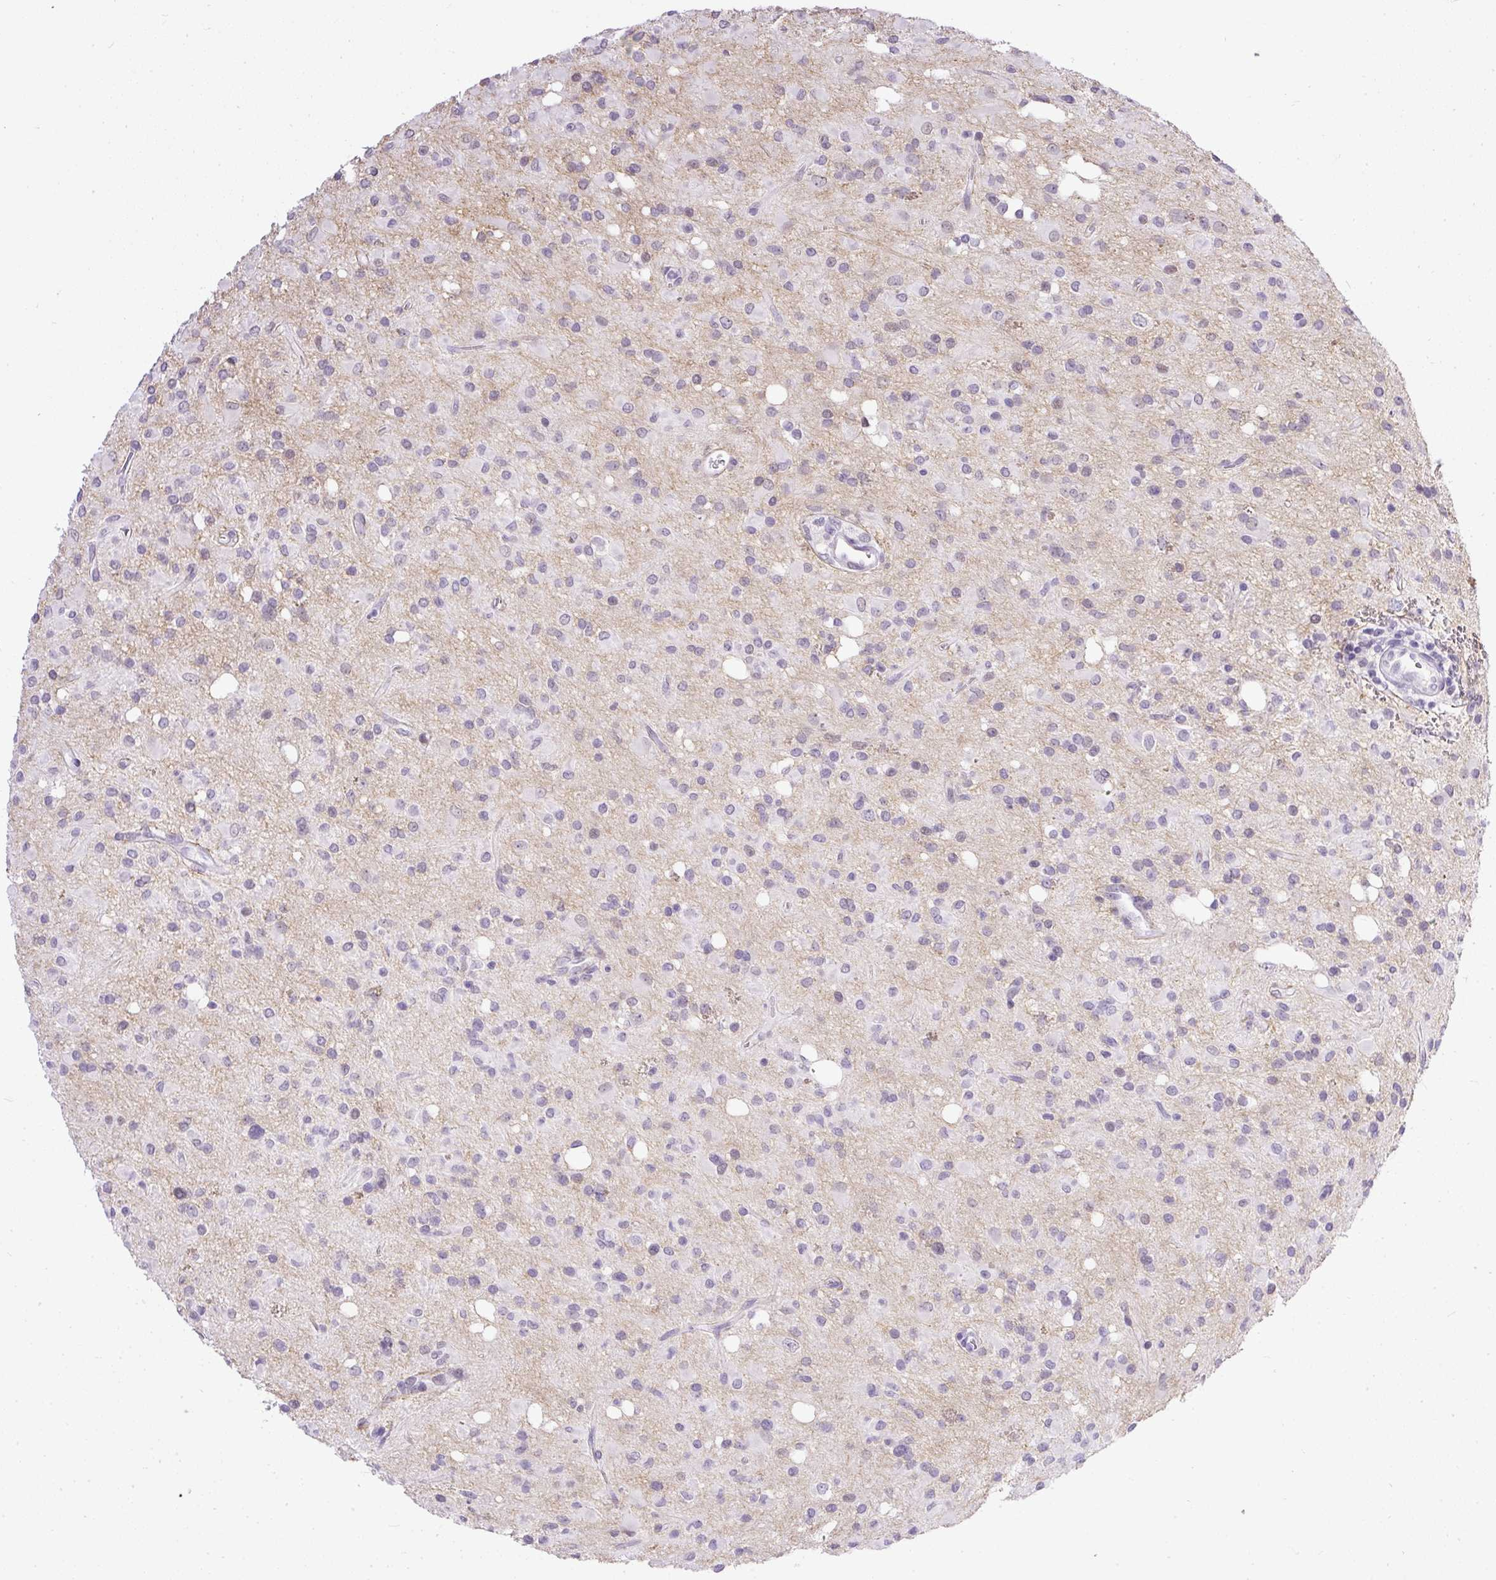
{"staining": {"intensity": "negative", "quantity": "none", "location": "none"}, "tissue": "glioma", "cell_type": "Tumor cells", "image_type": "cancer", "snomed": [{"axis": "morphology", "description": "Glioma, malignant, Low grade"}, {"axis": "topography", "description": "Brain"}], "caption": "A high-resolution photomicrograph shows immunohistochemistry (IHC) staining of malignant glioma (low-grade), which shows no significant positivity in tumor cells.", "gene": "WNT10B", "patient": {"sex": "female", "age": 33}}